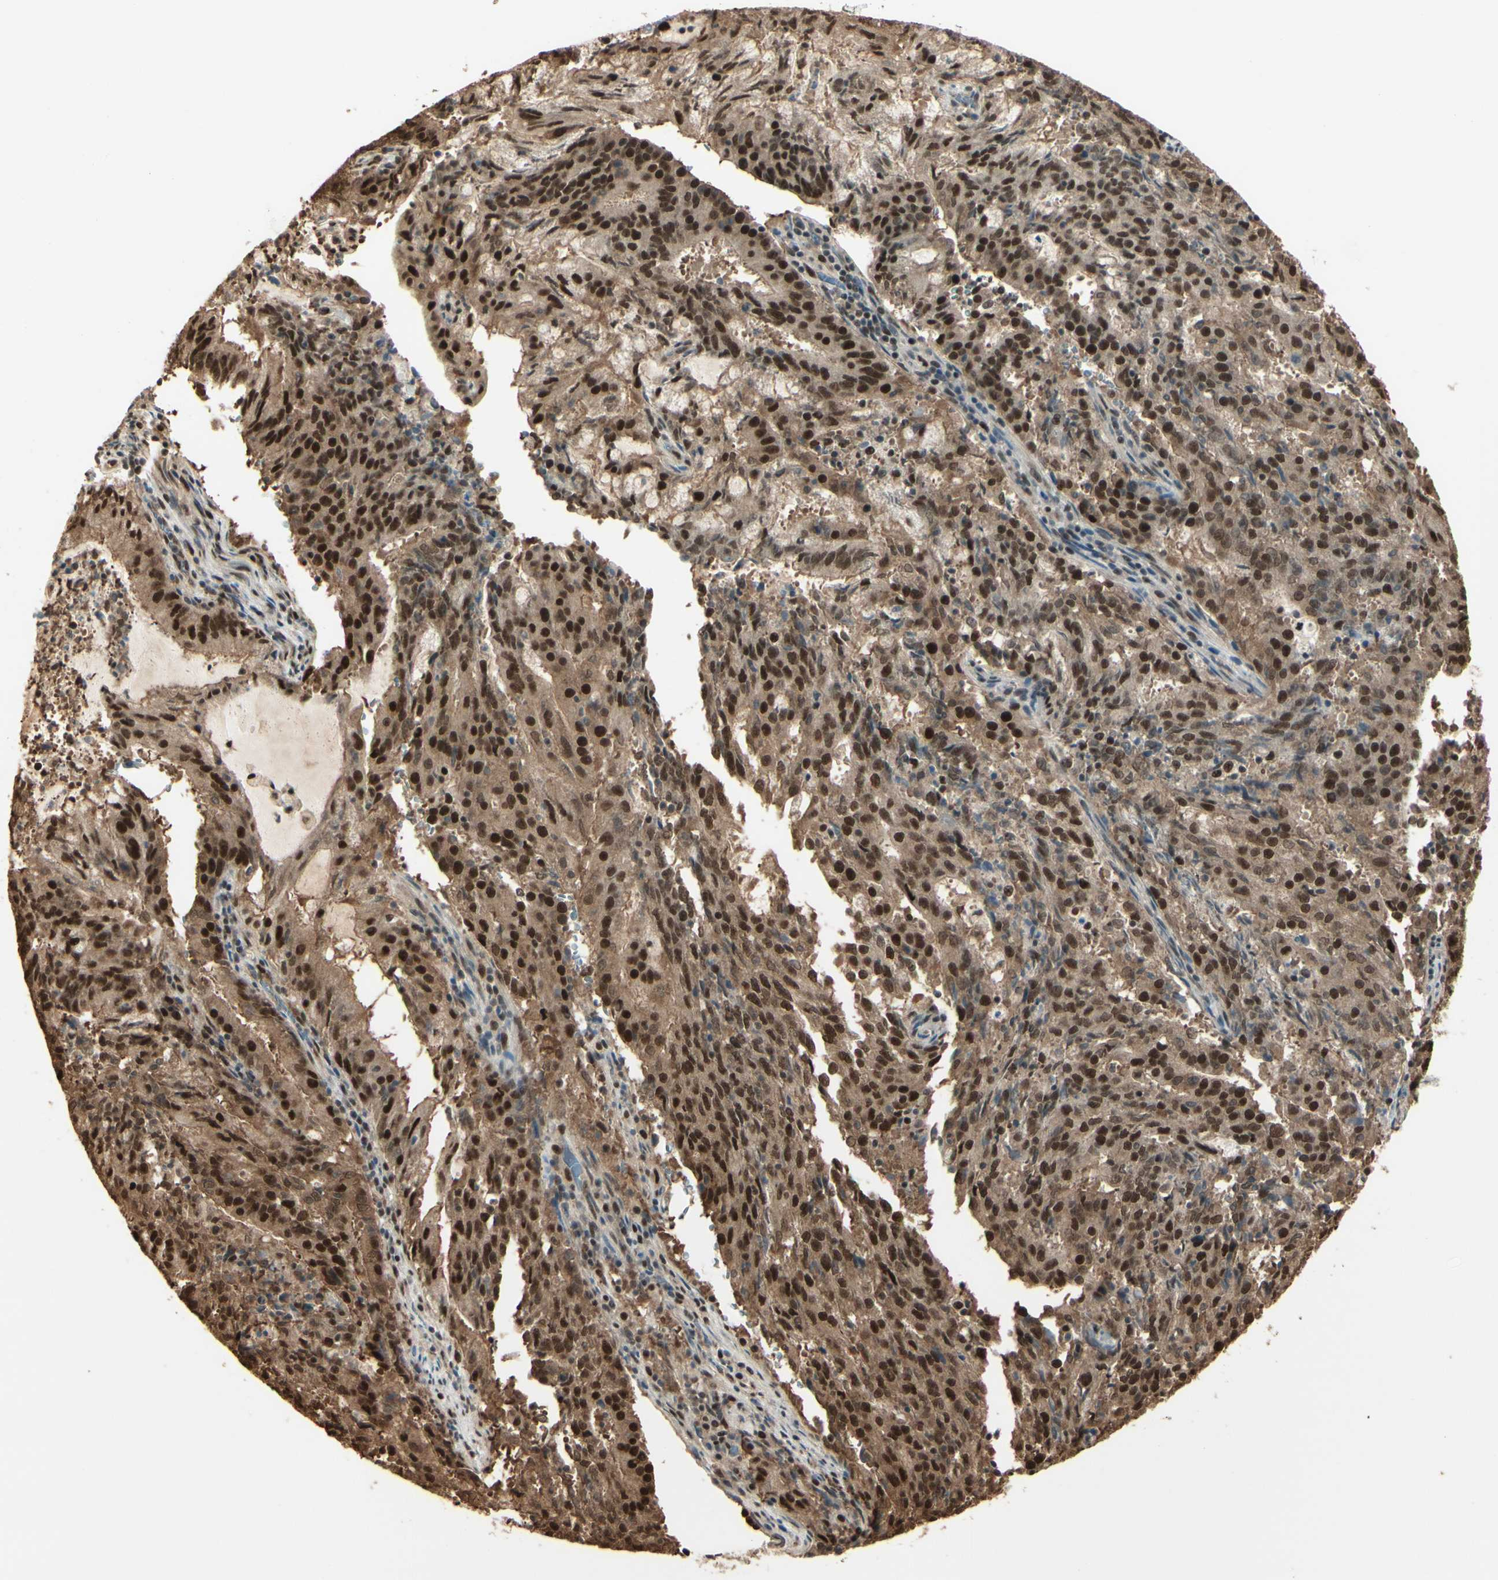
{"staining": {"intensity": "strong", "quantity": ">75%", "location": "cytoplasmic/membranous,nuclear"}, "tissue": "cervical cancer", "cell_type": "Tumor cells", "image_type": "cancer", "snomed": [{"axis": "morphology", "description": "Adenocarcinoma, NOS"}, {"axis": "topography", "description": "Cervix"}], "caption": "Adenocarcinoma (cervical) stained for a protein (brown) exhibits strong cytoplasmic/membranous and nuclear positive positivity in about >75% of tumor cells.", "gene": "HSF1", "patient": {"sex": "female", "age": 44}}